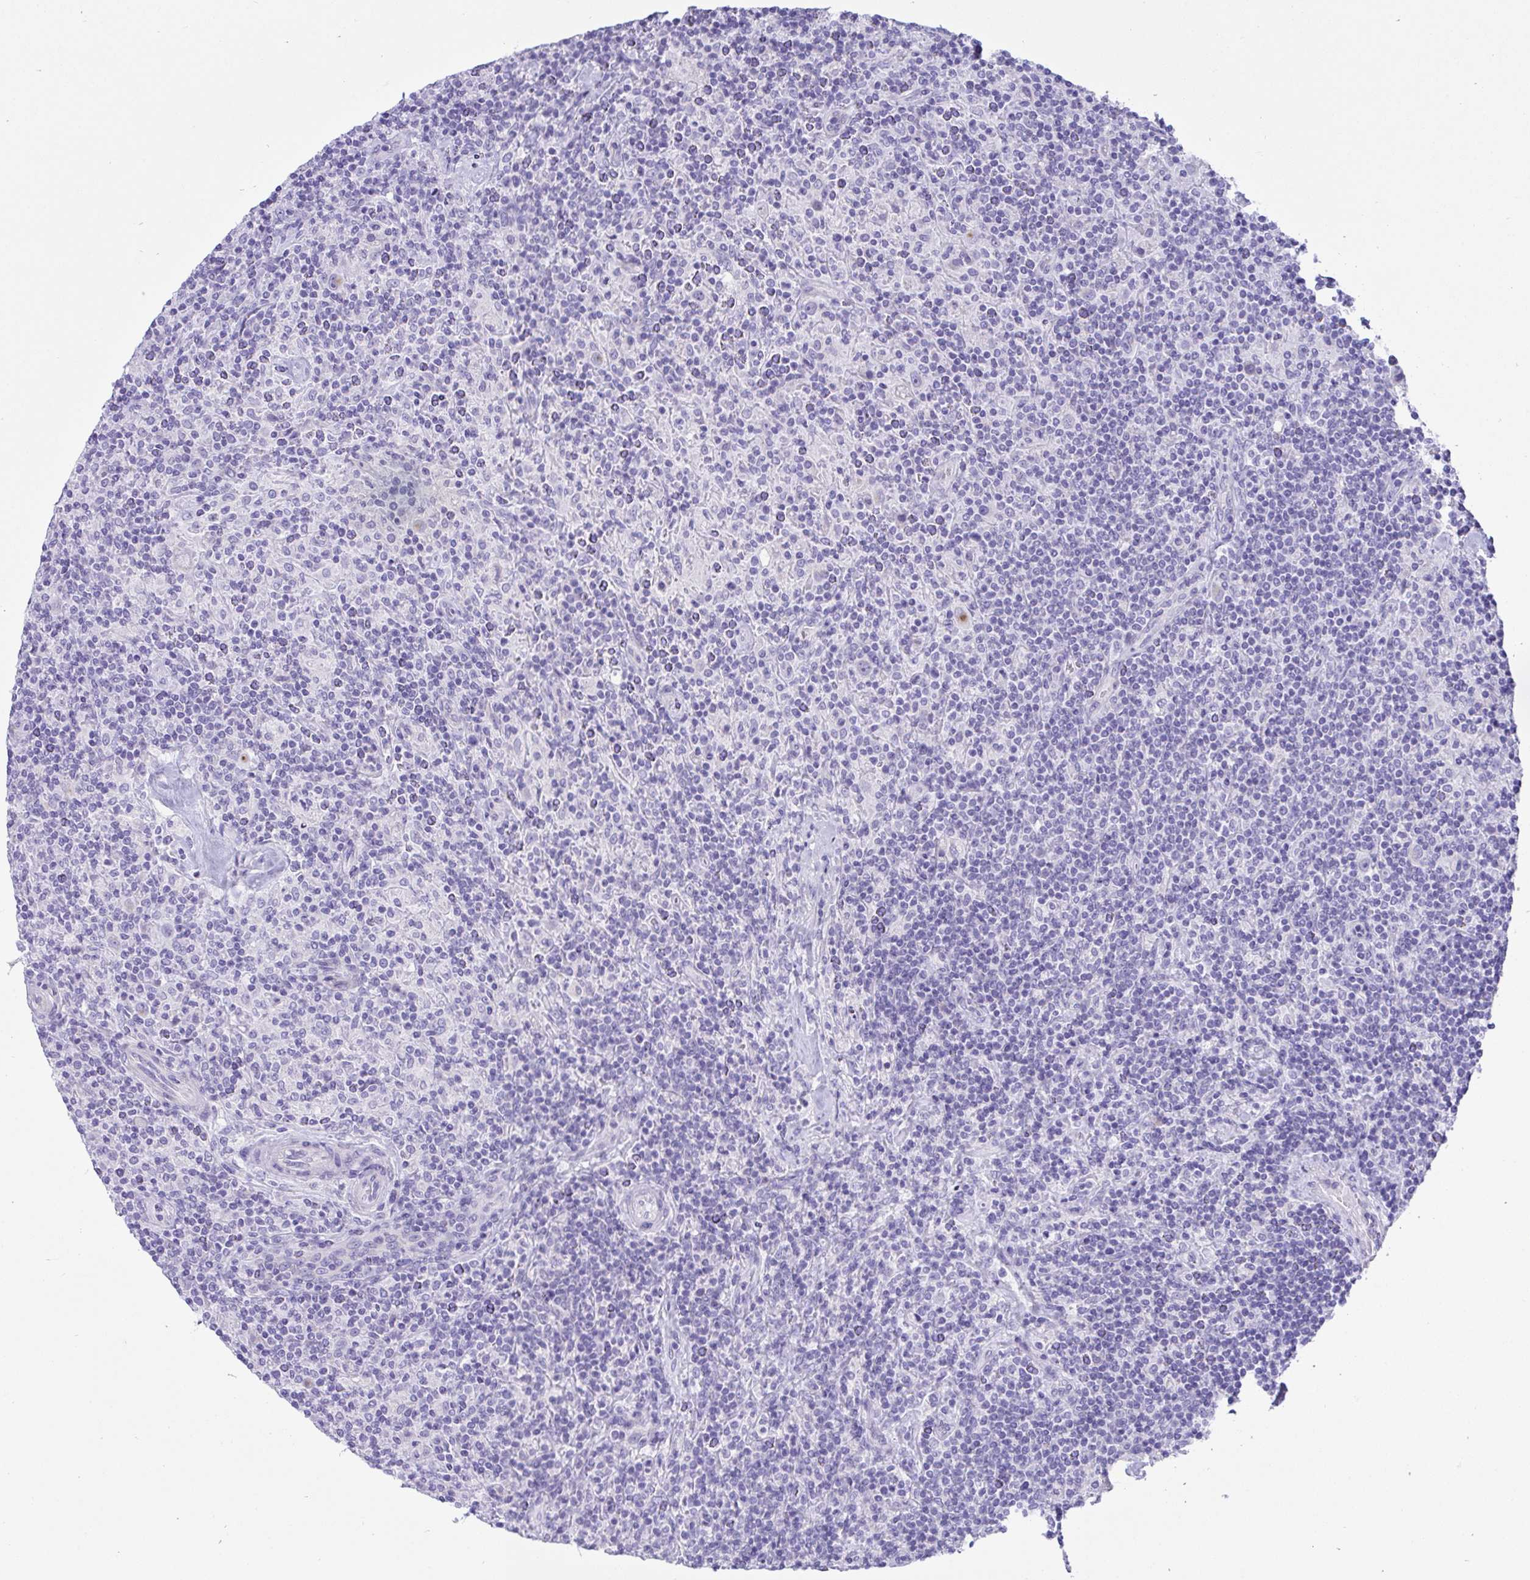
{"staining": {"intensity": "negative", "quantity": "none", "location": "none"}, "tissue": "lymphoma", "cell_type": "Tumor cells", "image_type": "cancer", "snomed": [{"axis": "morphology", "description": "Hodgkin's disease, NOS"}, {"axis": "topography", "description": "Lymph node"}], "caption": "Lymphoma was stained to show a protein in brown. There is no significant expression in tumor cells.", "gene": "TMEM106B", "patient": {"sex": "male", "age": 70}}